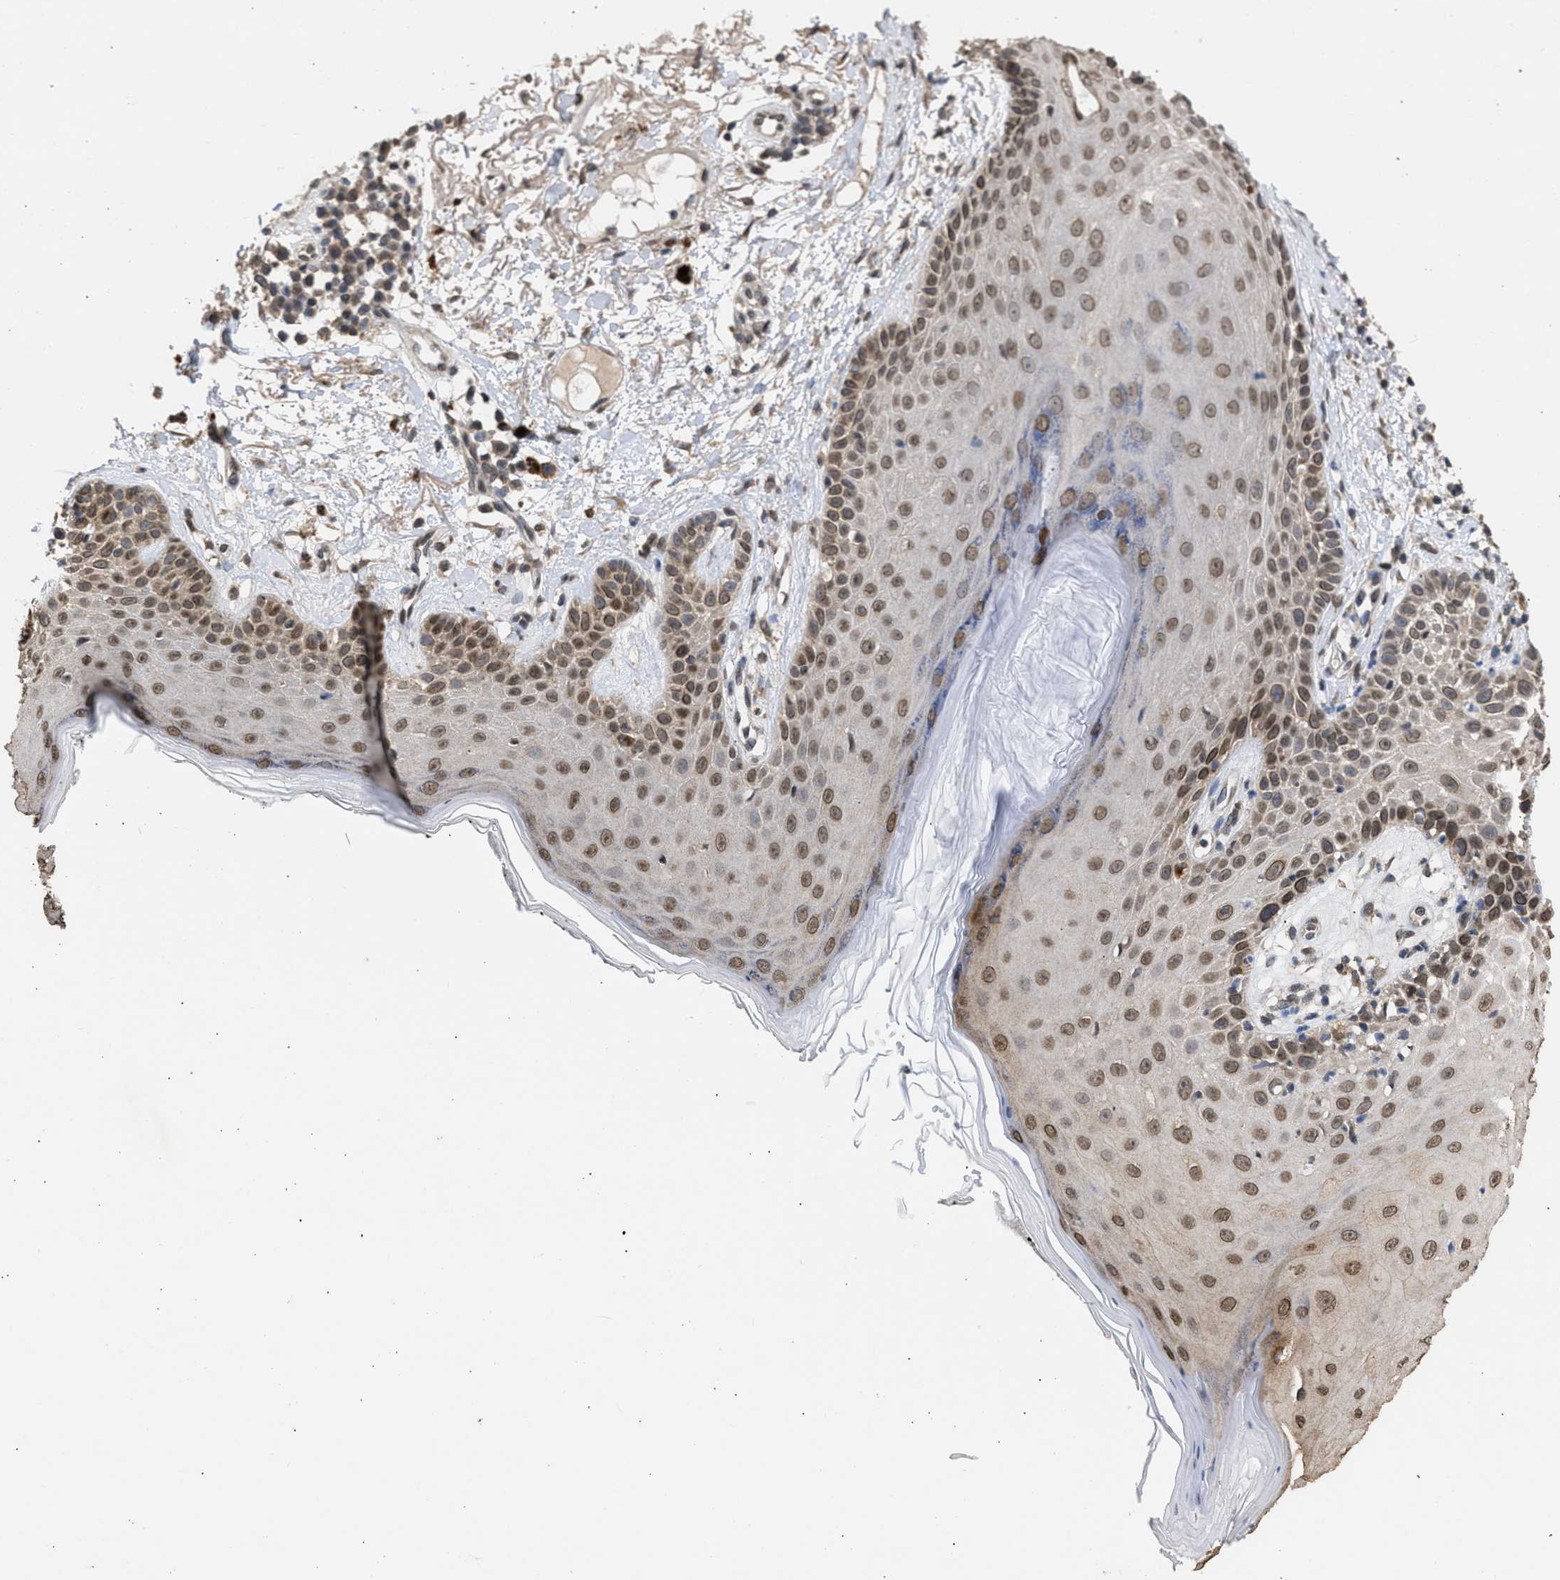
{"staining": {"intensity": "moderate", "quantity": "<25%", "location": "cytoplasmic/membranous,nuclear"}, "tissue": "skin cancer", "cell_type": "Tumor cells", "image_type": "cancer", "snomed": [{"axis": "morphology", "description": "Normal tissue, NOS"}, {"axis": "morphology", "description": "Basal cell carcinoma"}, {"axis": "topography", "description": "Skin"}], "caption": "Protein positivity by immunohistochemistry (IHC) exhibits moderate cytoplasmic/membranous and nuclear expression in approximately <25% of tumor cells in skin cancer (basal cell carcinoma).", "gene": "NUP35", "patient": {"sex": "male", "age": 79}}